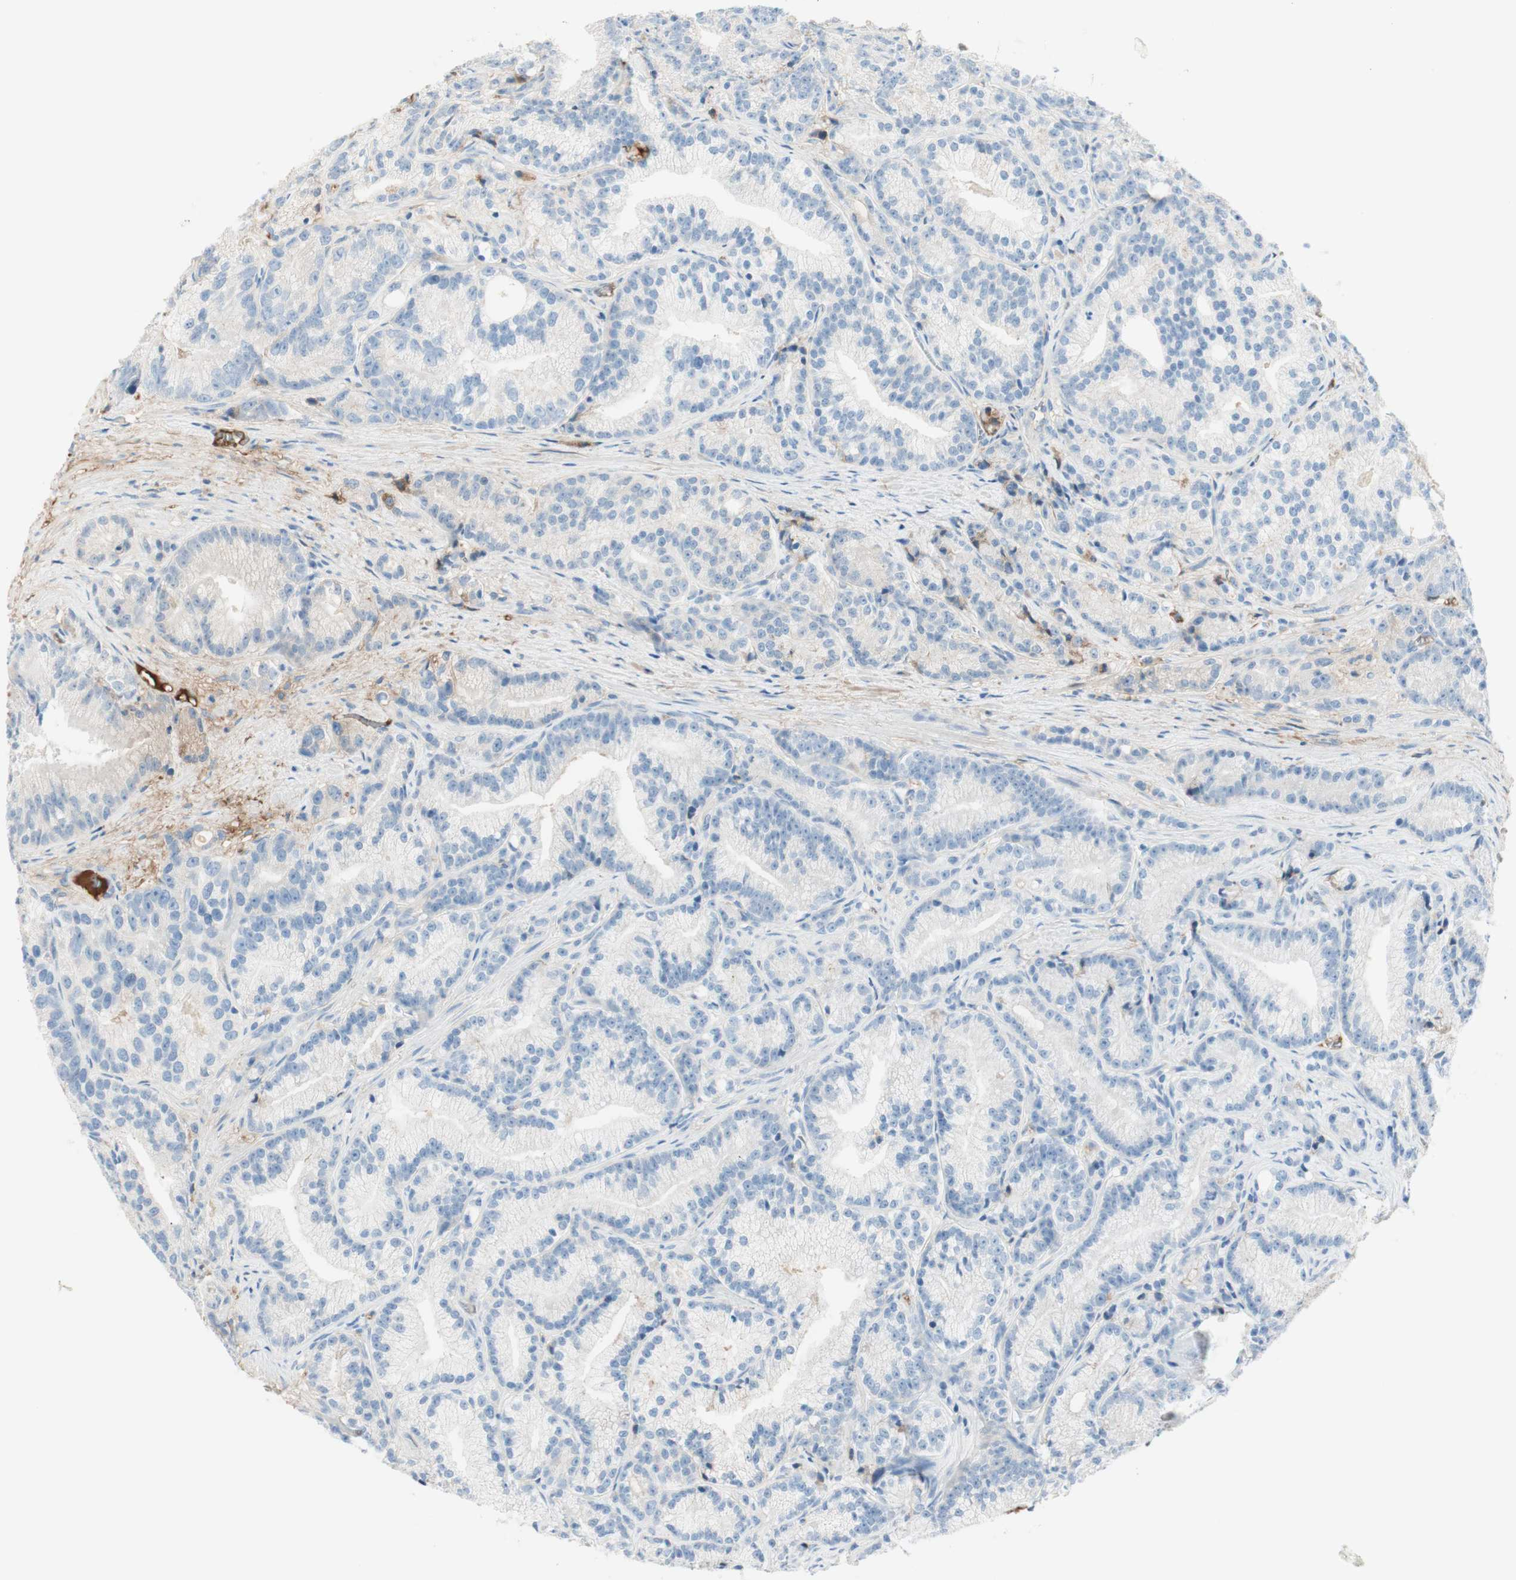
{"staining": {"intensity": "negative", "quantity": "none", "location": "none"}, "tissue": "prostate cancer", "cell_type": "Tumor cells", "image_type": "cancer", "snomed": [{"axis": "morphology", "description": "Adenocarcinoma, Low grade"}, {"axis": "topography", "description": "Prostate"}], "caption": "Photomicrograph shows no significant protein staining in tumor cells of prostate adenocarcinoma (low-grade).", "gene": "KNG1", "patient": {"sex": "male", "age": 89}}